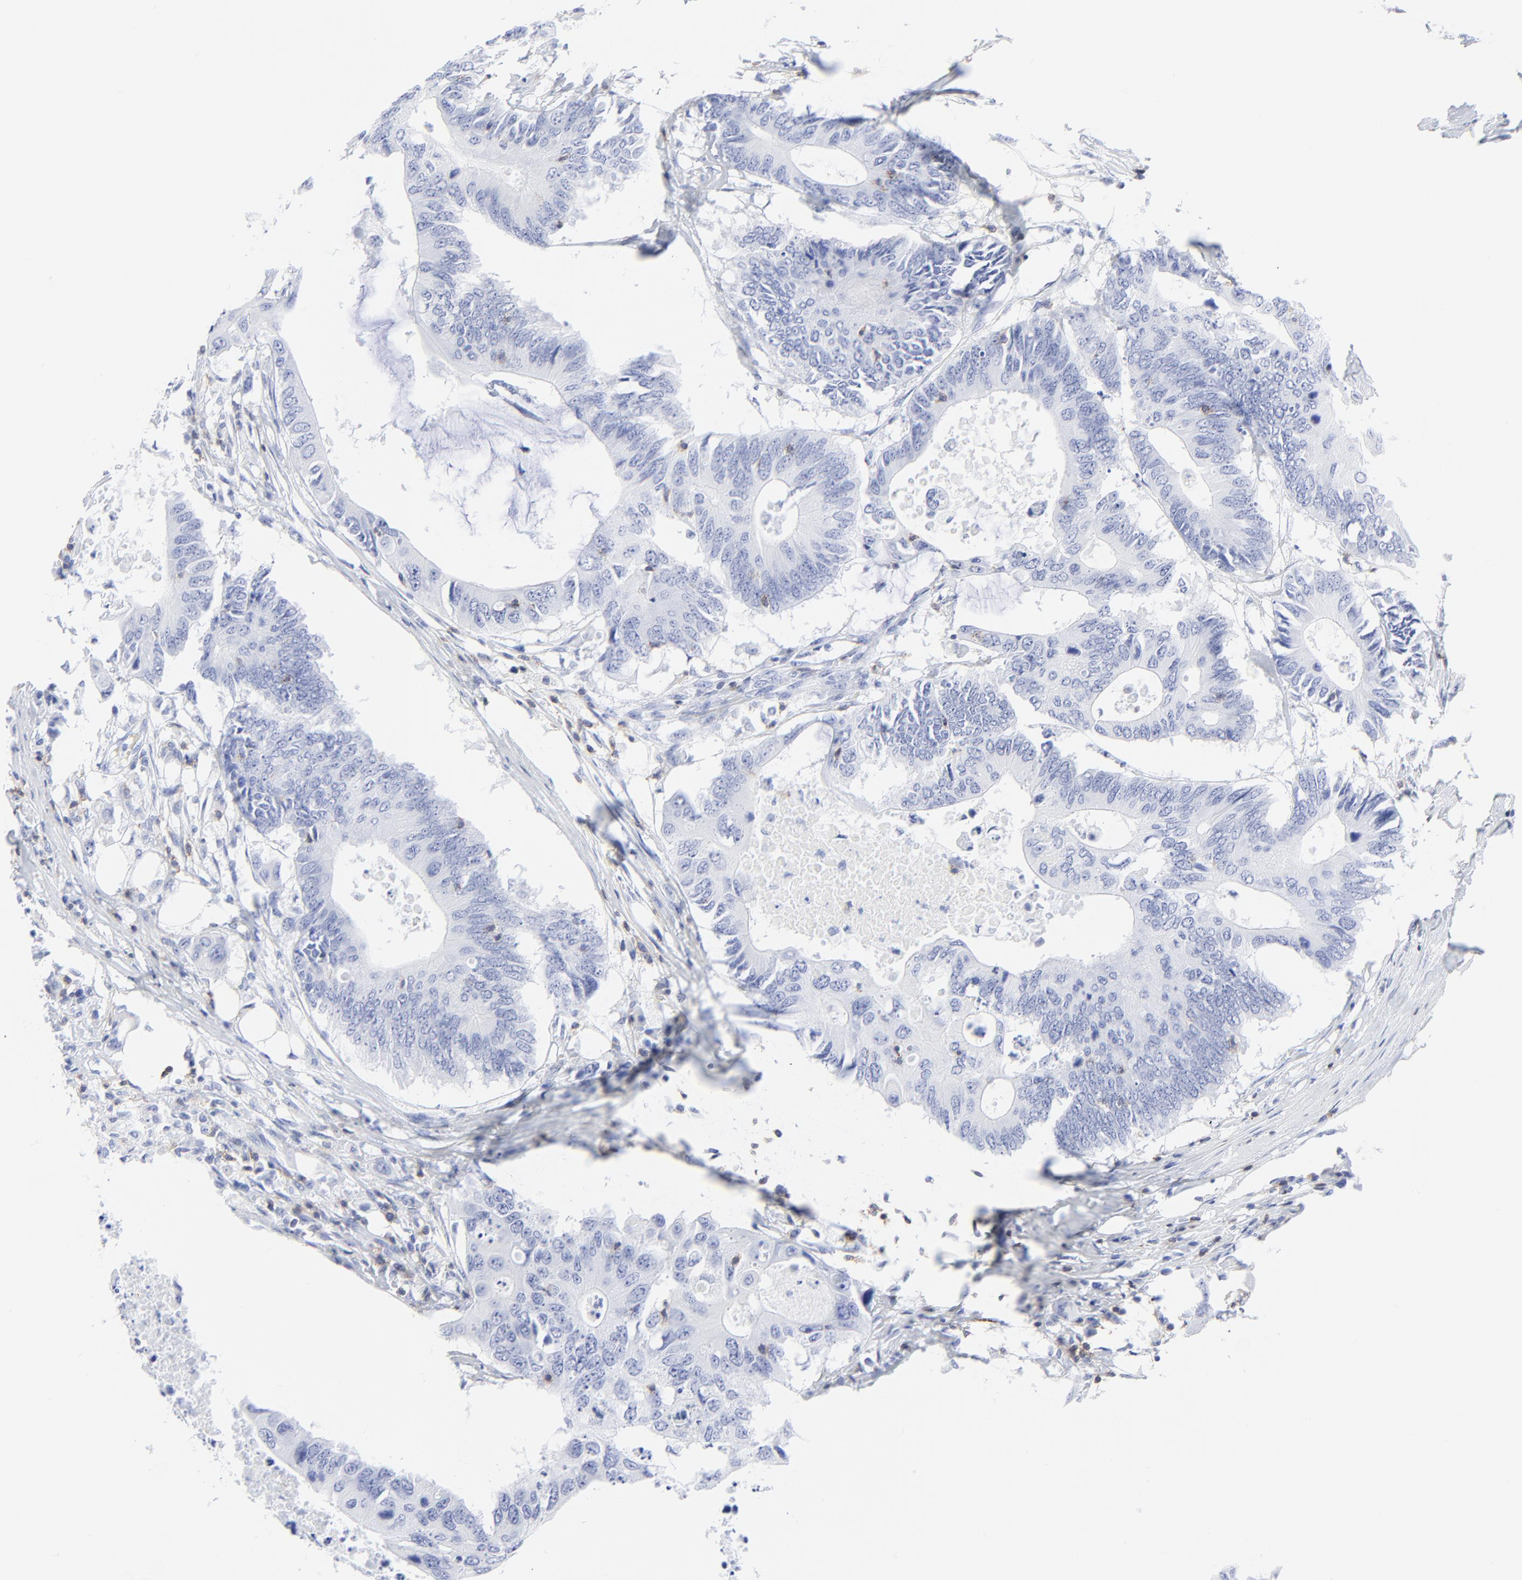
{"staining": {"intensity": "negative", "quantity": "none", "location": "none"}, "tissue": "colorectal cancer", "cell_type": "Tumor cells", "image_type": "cancer", "snomed": [{"axis": "morphology", "description": "Adenocarcinoma, NOS"}, {"axis": "topography", "description": "Colon"}], "caption": "IHC image of neoplastic tissue: colorectal cancer stained with DAB (3,3'-diaminobenzidine) shows no significant protein staining in tumor cells.", "gene": "LCK", "patient": {"sex": "male", "age": 71}}